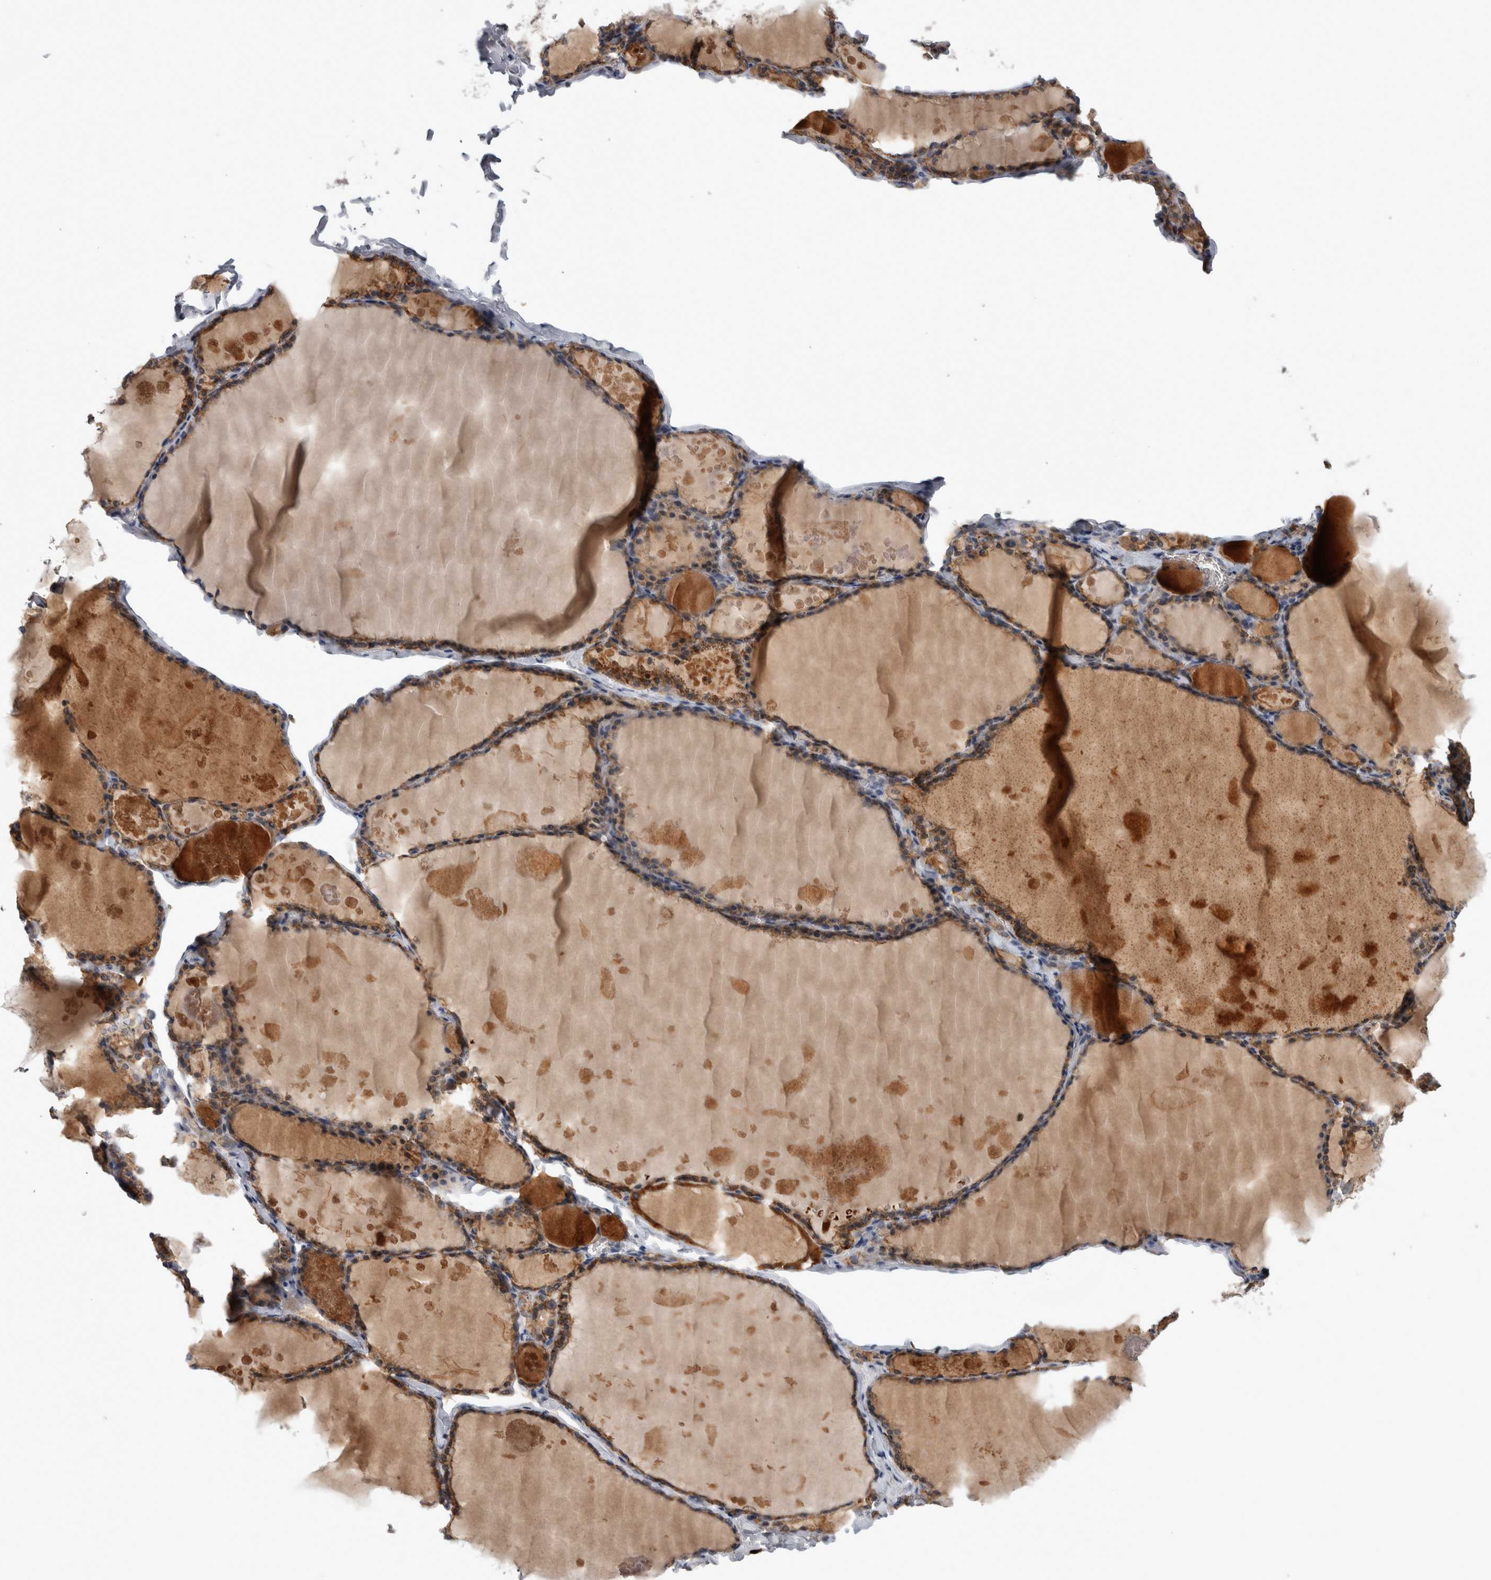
{"staining": {"intensity": "moderate", "quantity": ">75%", "location": "cytoplasmic/membranous"}, "tissue": "thyroid gland", "cell_type": "Glandular cells", "image_type": "normal", "snomed": [{"axis": "morphology", "description": "Normal tissue, NOS"}, {"axis": "topography", "description": "Thyroid gland"}], "caption": "IHC micrograph of normal thyroid gland stained for a protein (brown), which displays medium levels of moderate cytoplasmic/membranous positivity in about >75% of glandular cells.", "gene": "PEBP4", "patient": {"sex": "male", "age": 56}}